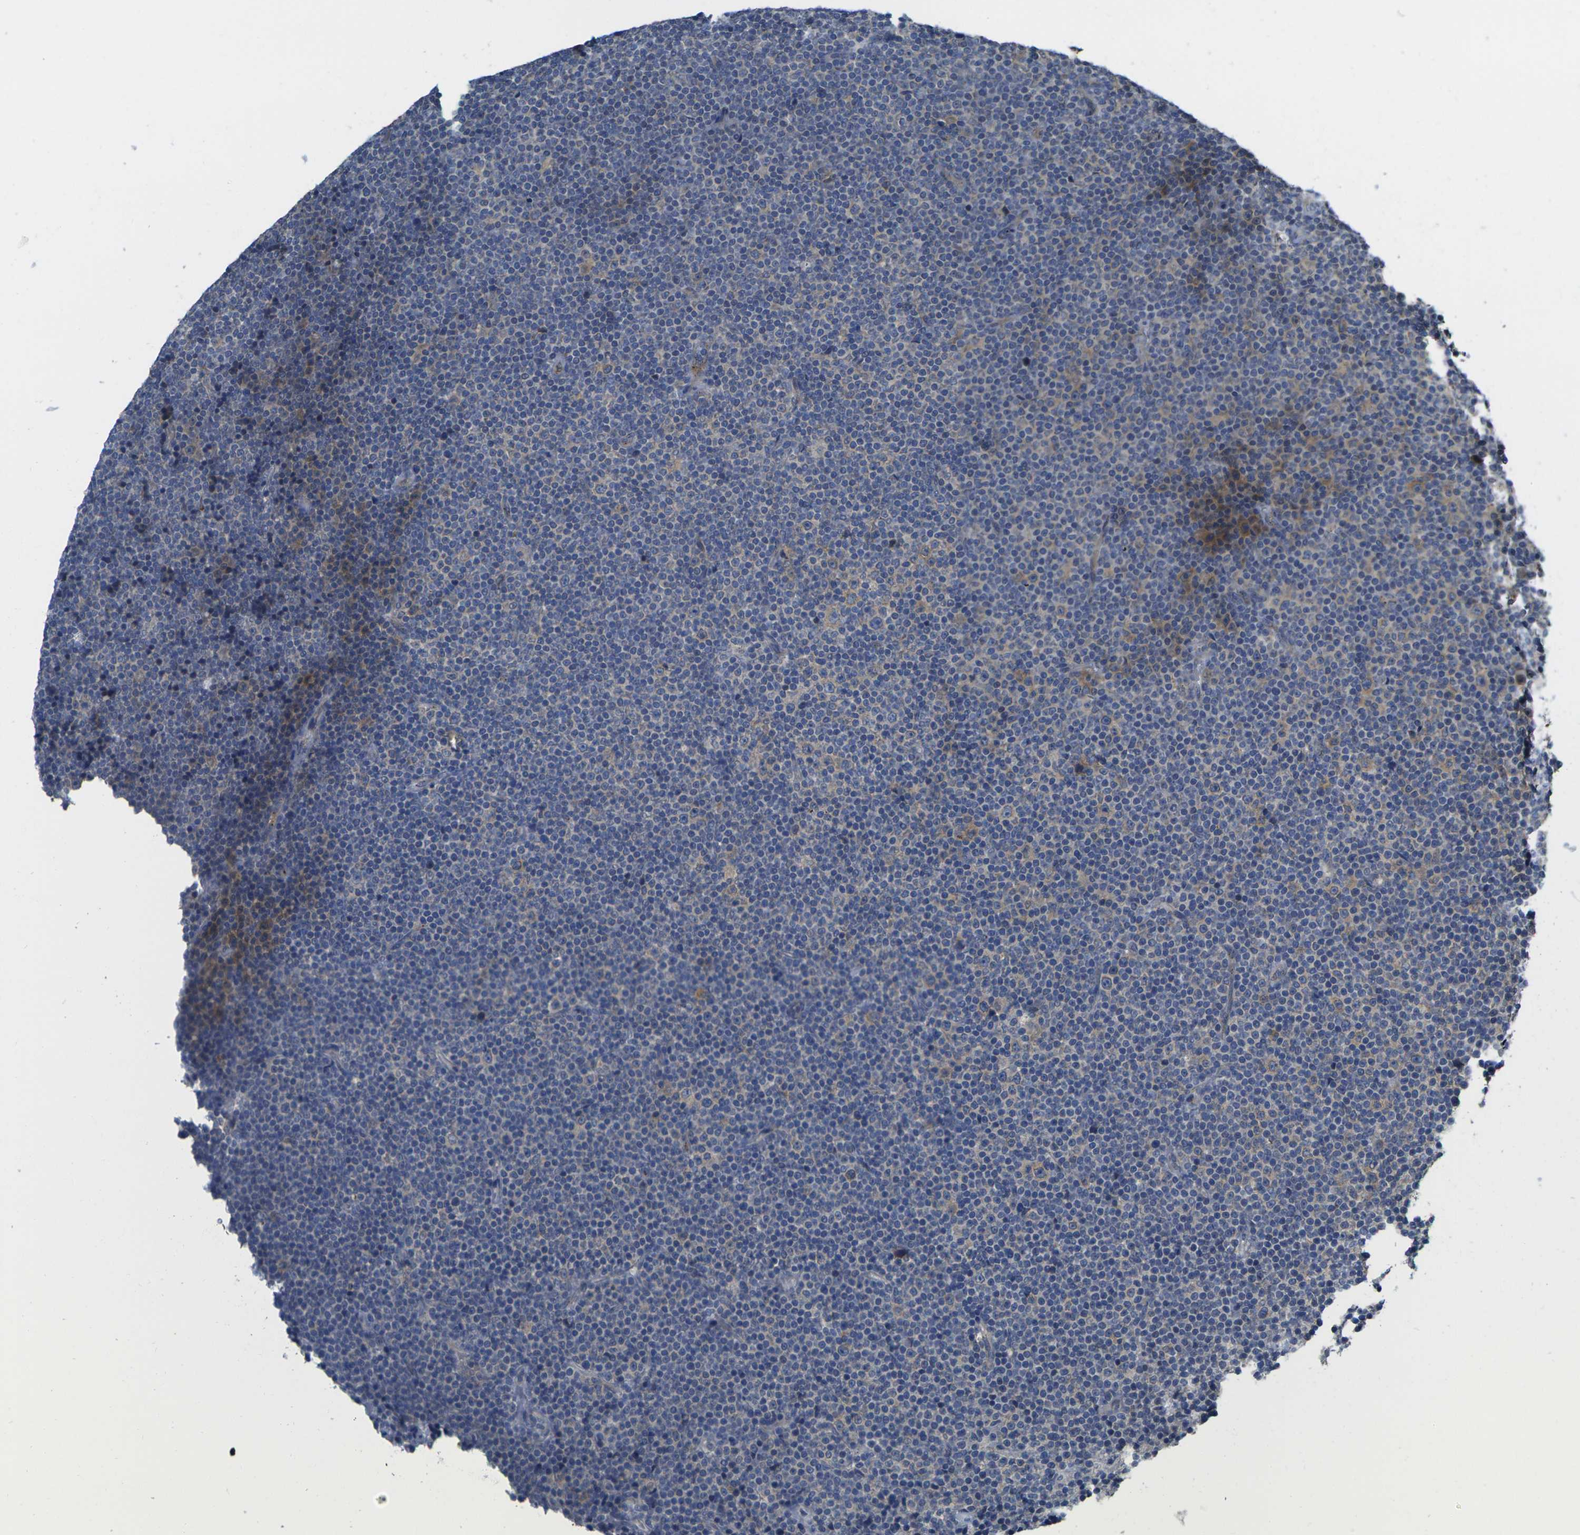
{"staining": {"intensity": "moderate", "quantity": "25%-75%", "location": "cytoplasmic/membranous"}, "tissue": "lymphoma", "cell_type": "Tumor cells", "image_type": "cancer", "snomed": [{"axis": "morphology", "description": "Malignant lymphoma, non-Hodgkin's type, Low grade"}, {"axis": "topography", "description": "Lymph node"}], "caption": "Approximately 25%-75% of tumor cells in low-grade malignant lymphoma, non-Hodgkin's type display moderate cytoplasmic/membranous protein positivity as visualized by brown immunohistochemical staining.", "gene": "GNA12", "patient": {"sex": "female", "age": 67}}